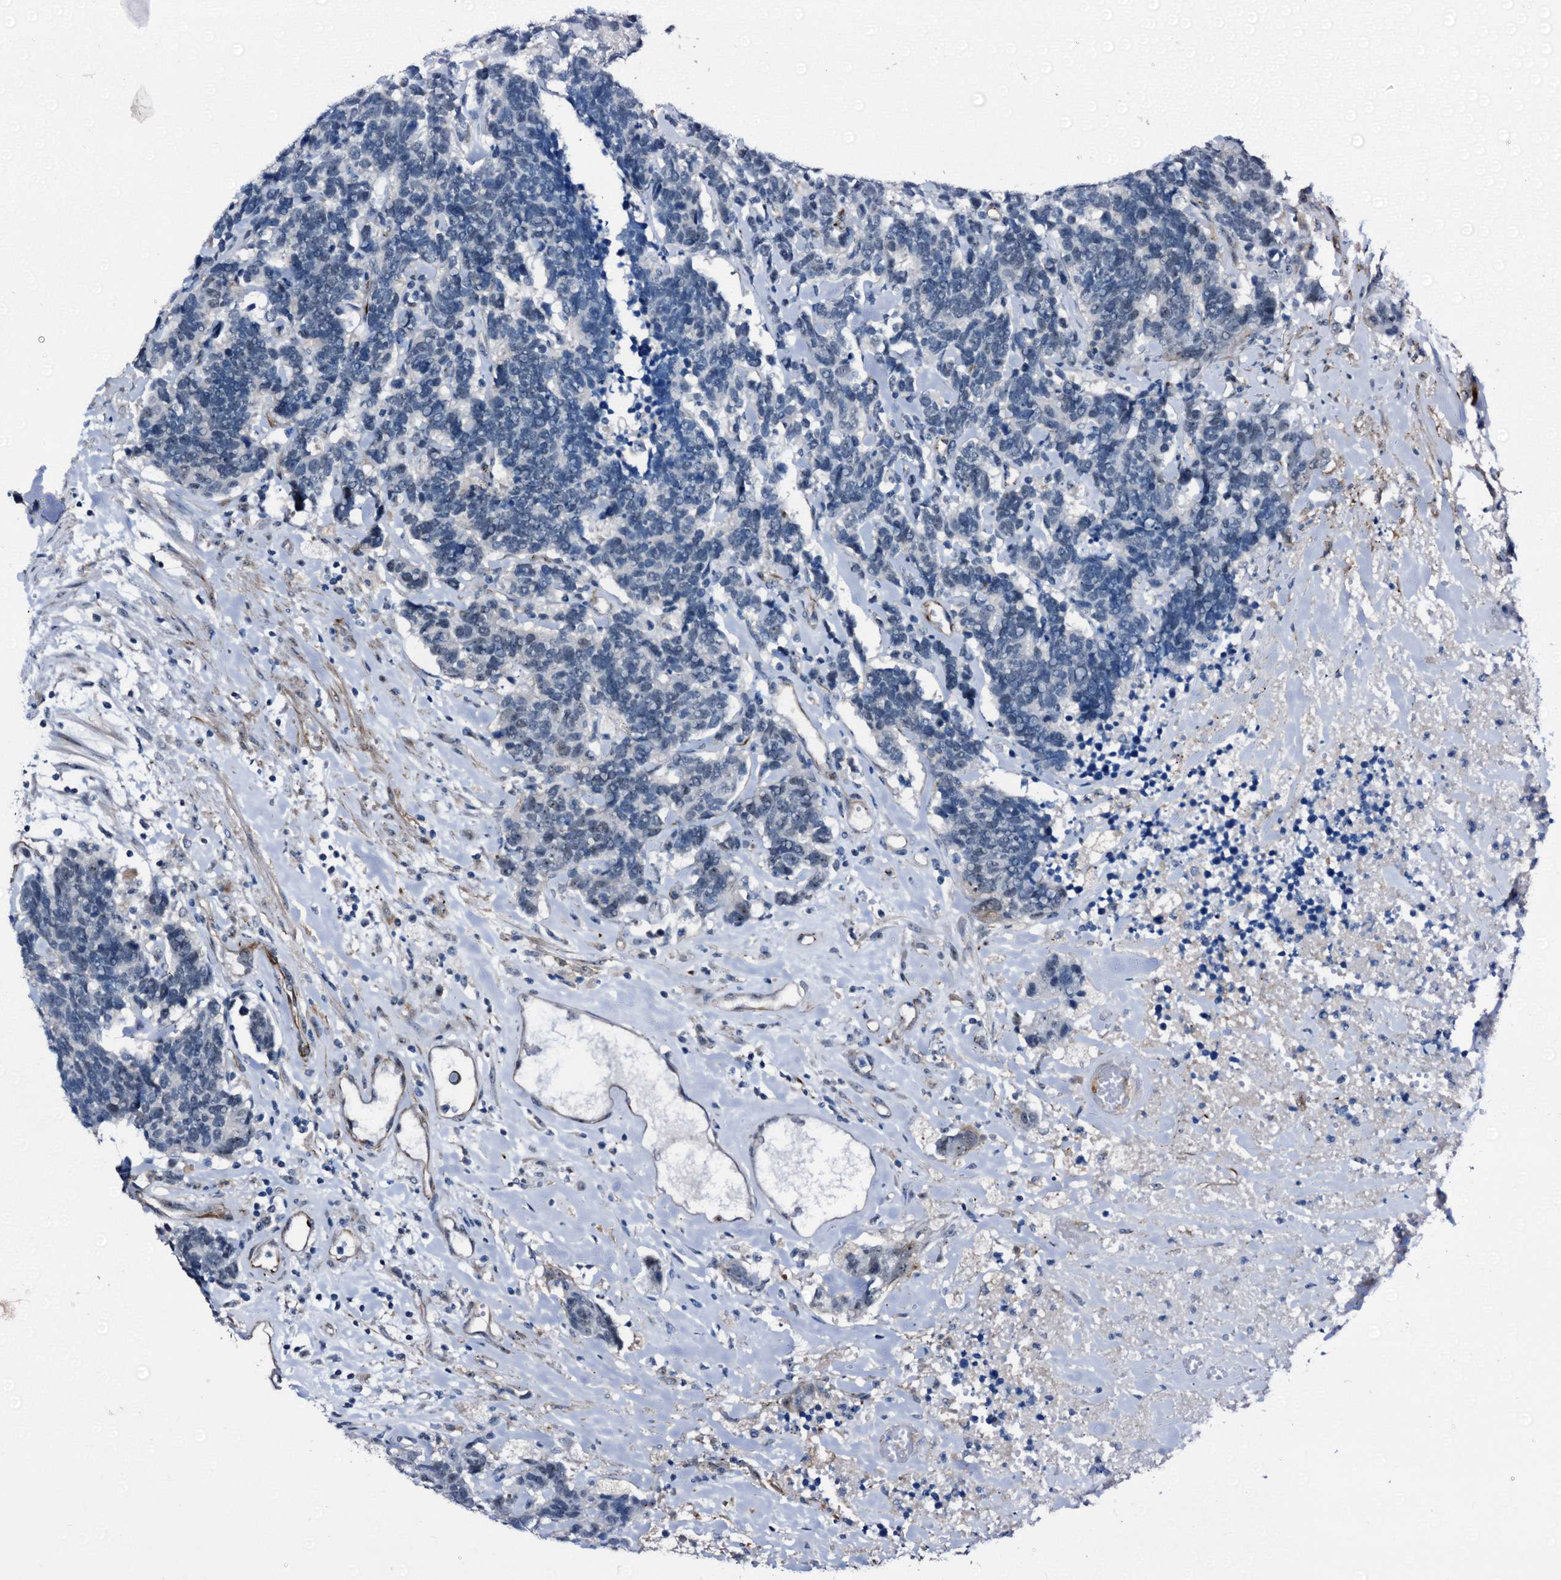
{"staining": {"intensity": "negative", "quantity": "none", "location": "none"}, "tissue": "carcinoid", "cell_type": "Tumor cells", "image_type": "cancer", "snomed": [{"axis": "morphology", "description": "Carcinoma, NOS"}, {"axis": "morphology", "description": "Carcinoid, malignant, NOS"}, {"axis": "topography", "description": "Urinary bladder"}], "caption": "Histopathology image shows no protein positivity in tumor cells of carcinoid tissue.", "gene": "EMG1", "patient": {"sex": "male", "age": 57}}